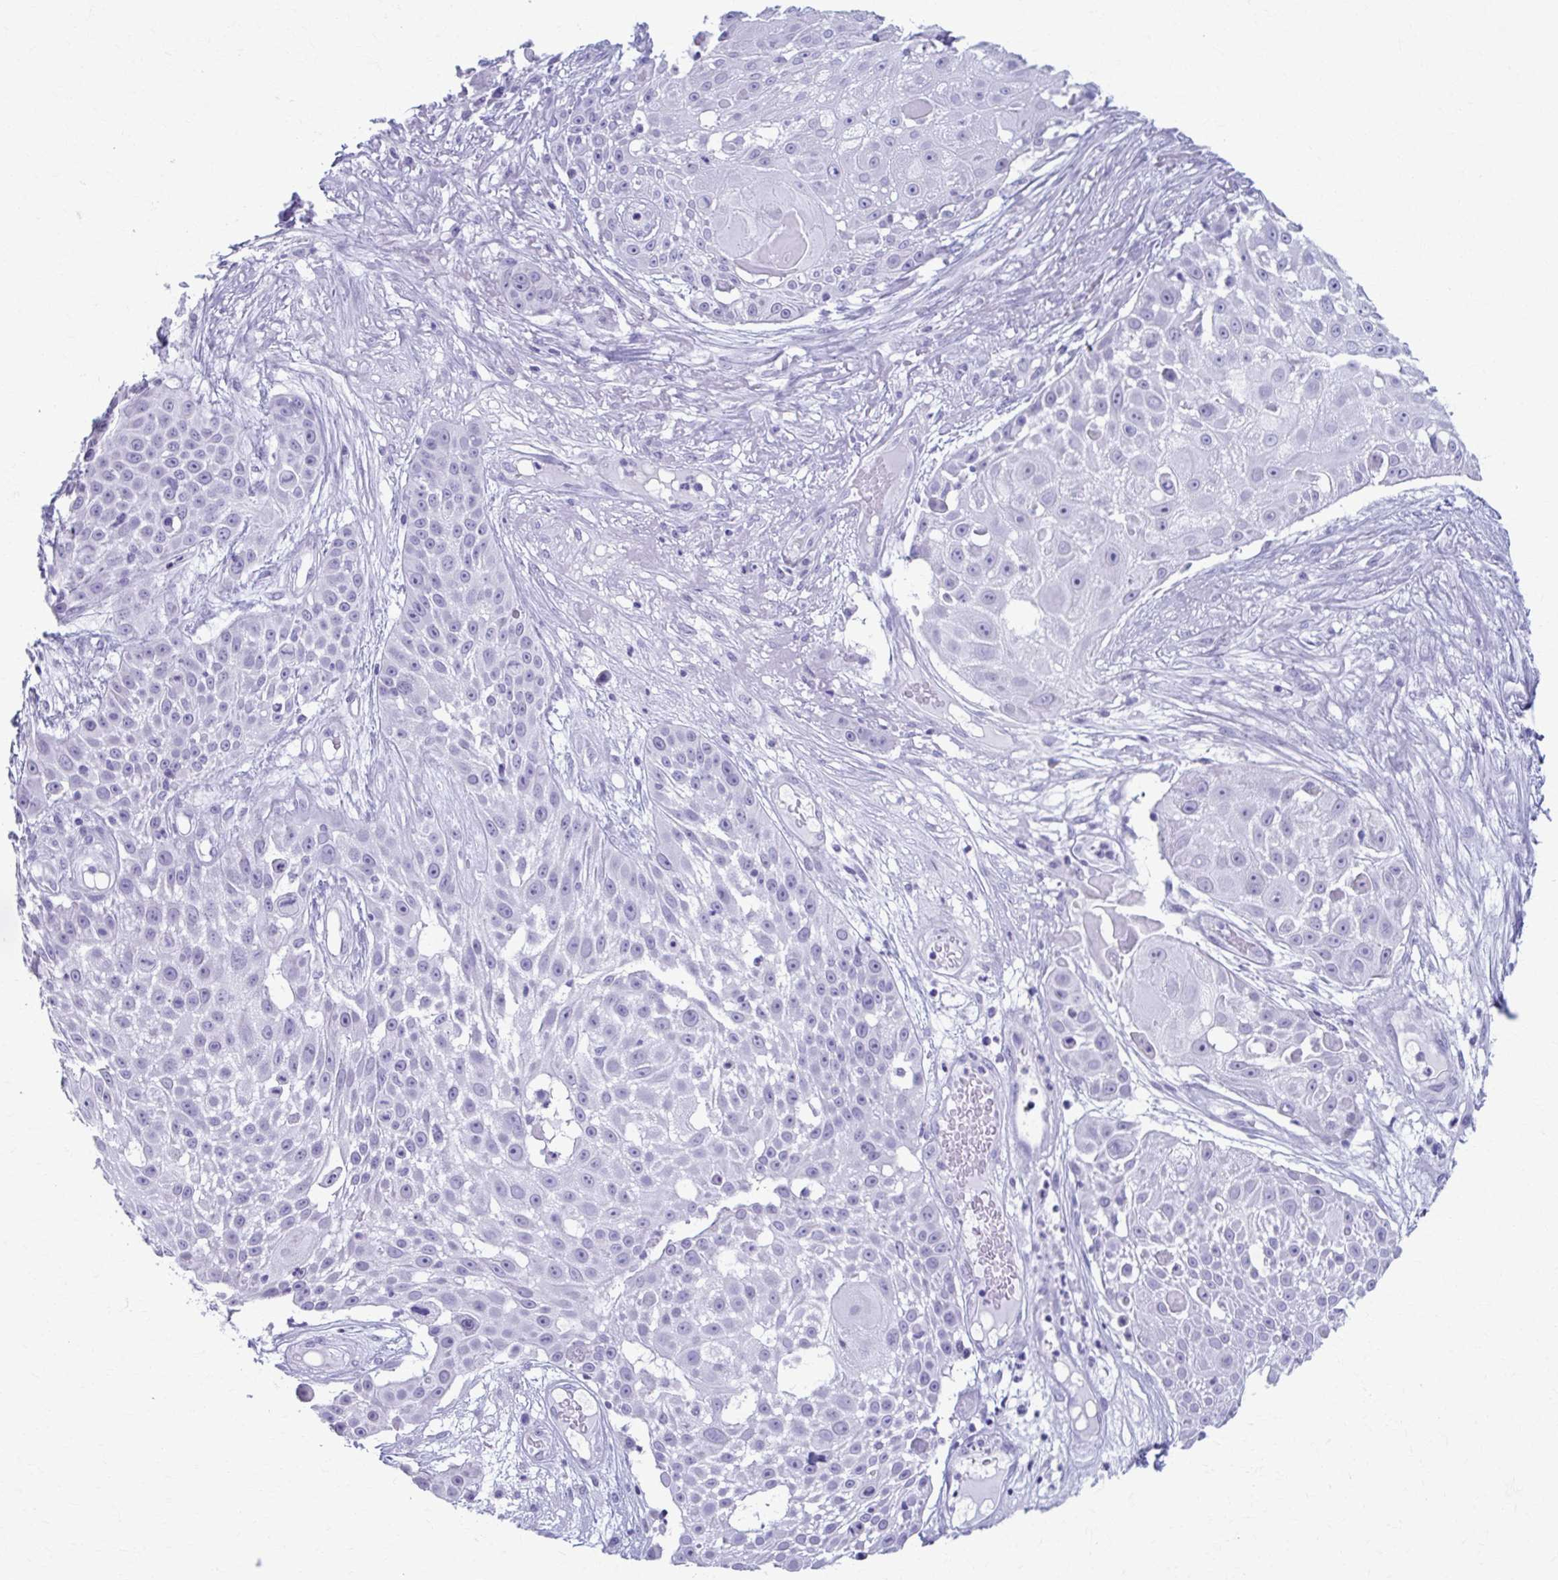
{"staining": {"intensity": "negative", "quantity": "none", "location": "none"}, "tissue": "skin cancer", "cell_type": "Tumor cells", "image_type": "cancer", "snomed": [{"axis": "morphology", "description": "Squamous cell carcinoma, NOS"}, {"axis": "topography", "description": "Skin"}], "caption": "The photomicrograph shows no staining of tumor cells in squamous cell carcinoma (skin).", "gene": "MPLKIP", "patient": {"sex": "female", "age": 86}}